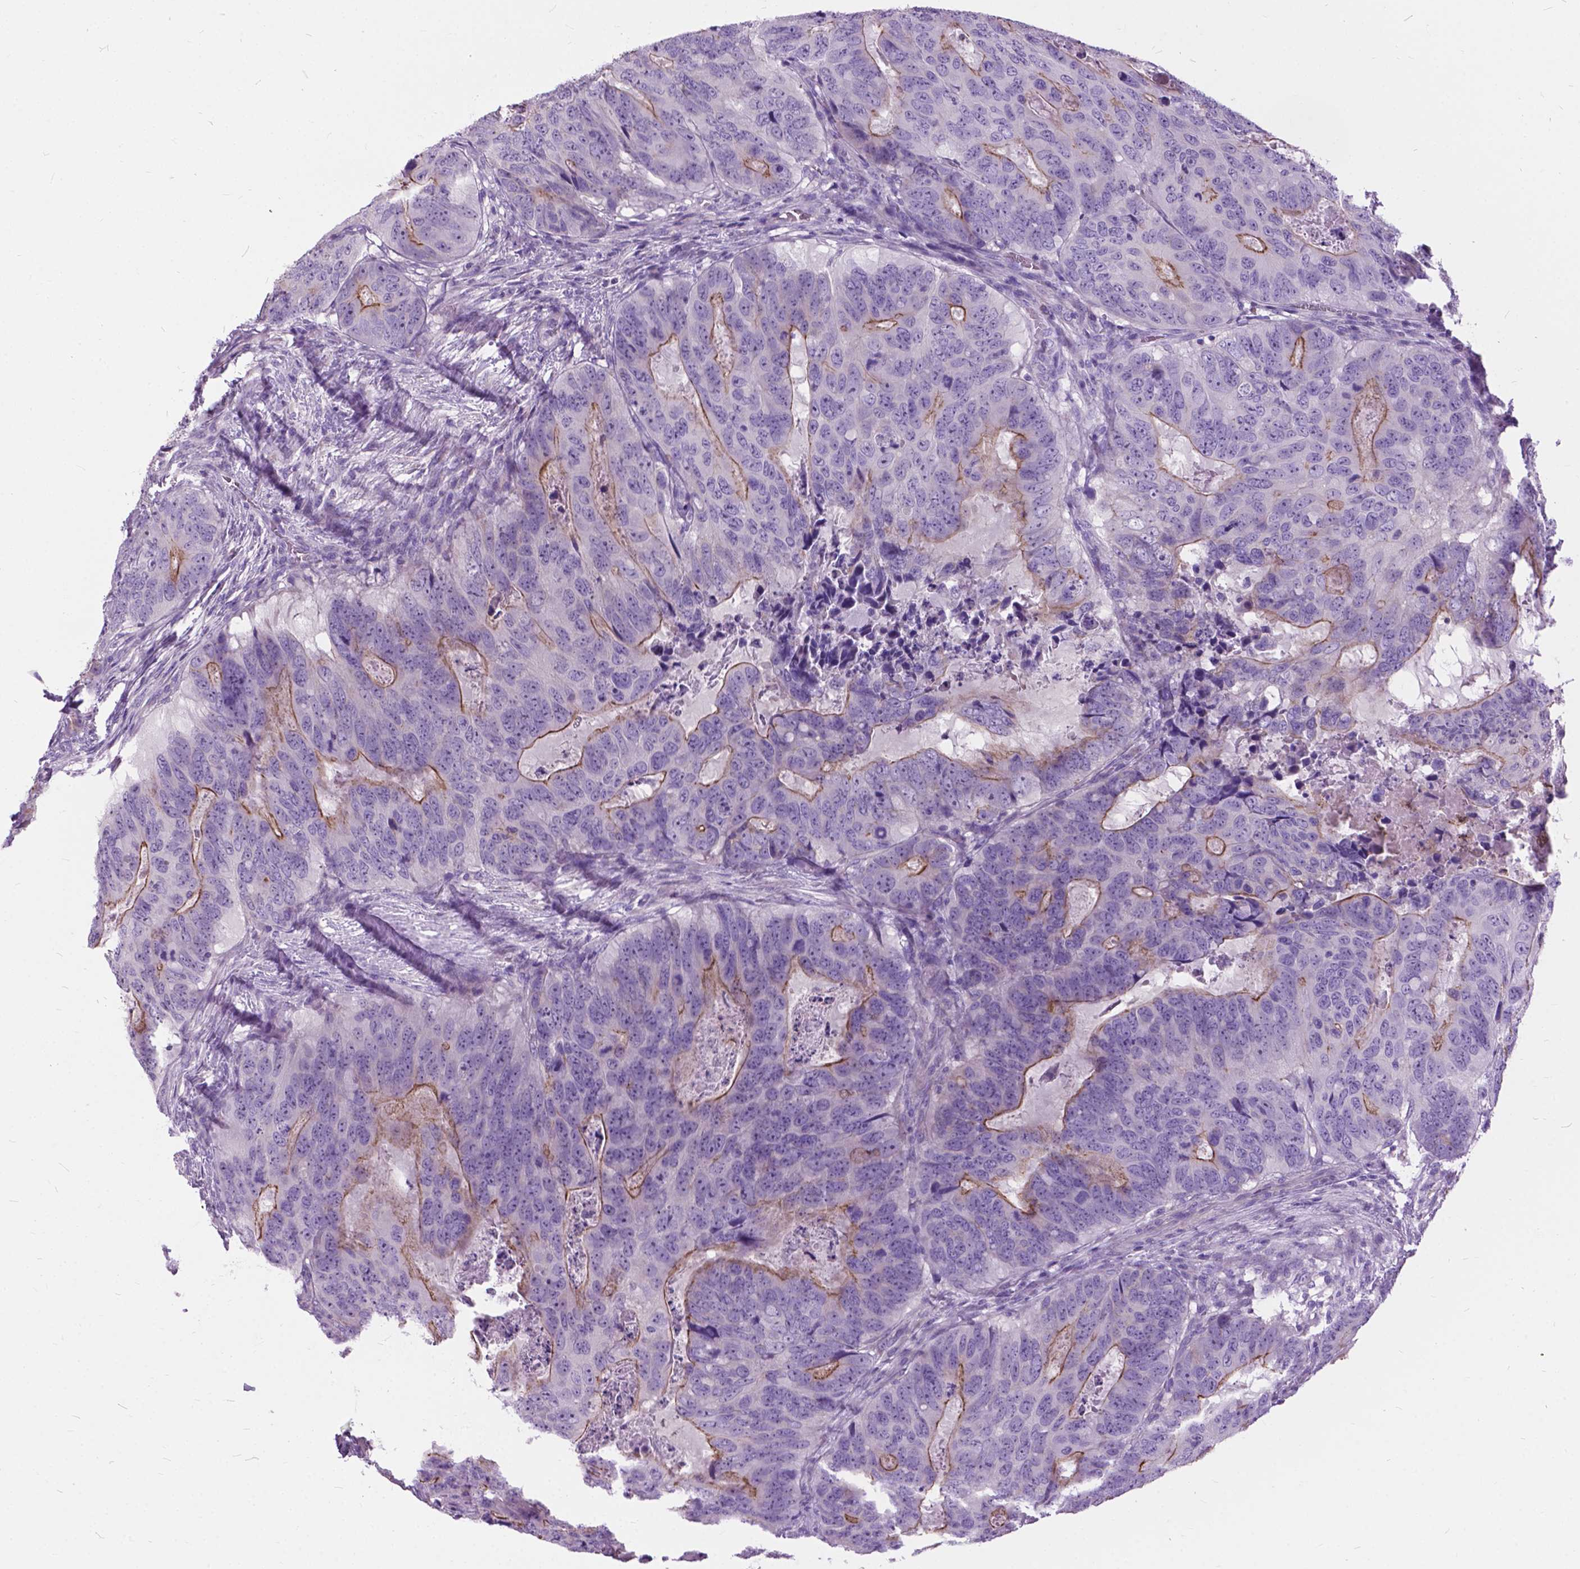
{"staining": {"intensity": "moderate", "quantity": "<25%", "location": "cytoplasmic/membranous"}, "tissue": "colorectal cancer", "cell_type": "Tumor cells", "image_type": "cancer", "snomed": [{"axis": "morphology", "description": "Adenocarcinoma, NOS"}, {"axis": "topography", "description": "Colon"}], "caption": "Colorectal adenocarcinoma tissue reveals moderate cytoplasmic/membranous positivity in approximately <25% of tumor cells (Stains: DAB (3,3'-diaminobenzidine) in brown, nuclei in blue, Microscopy: brightfield microscopy at high magnification).", "gene": "PRR35", "patient": {"sex": "male", "age": 79}}